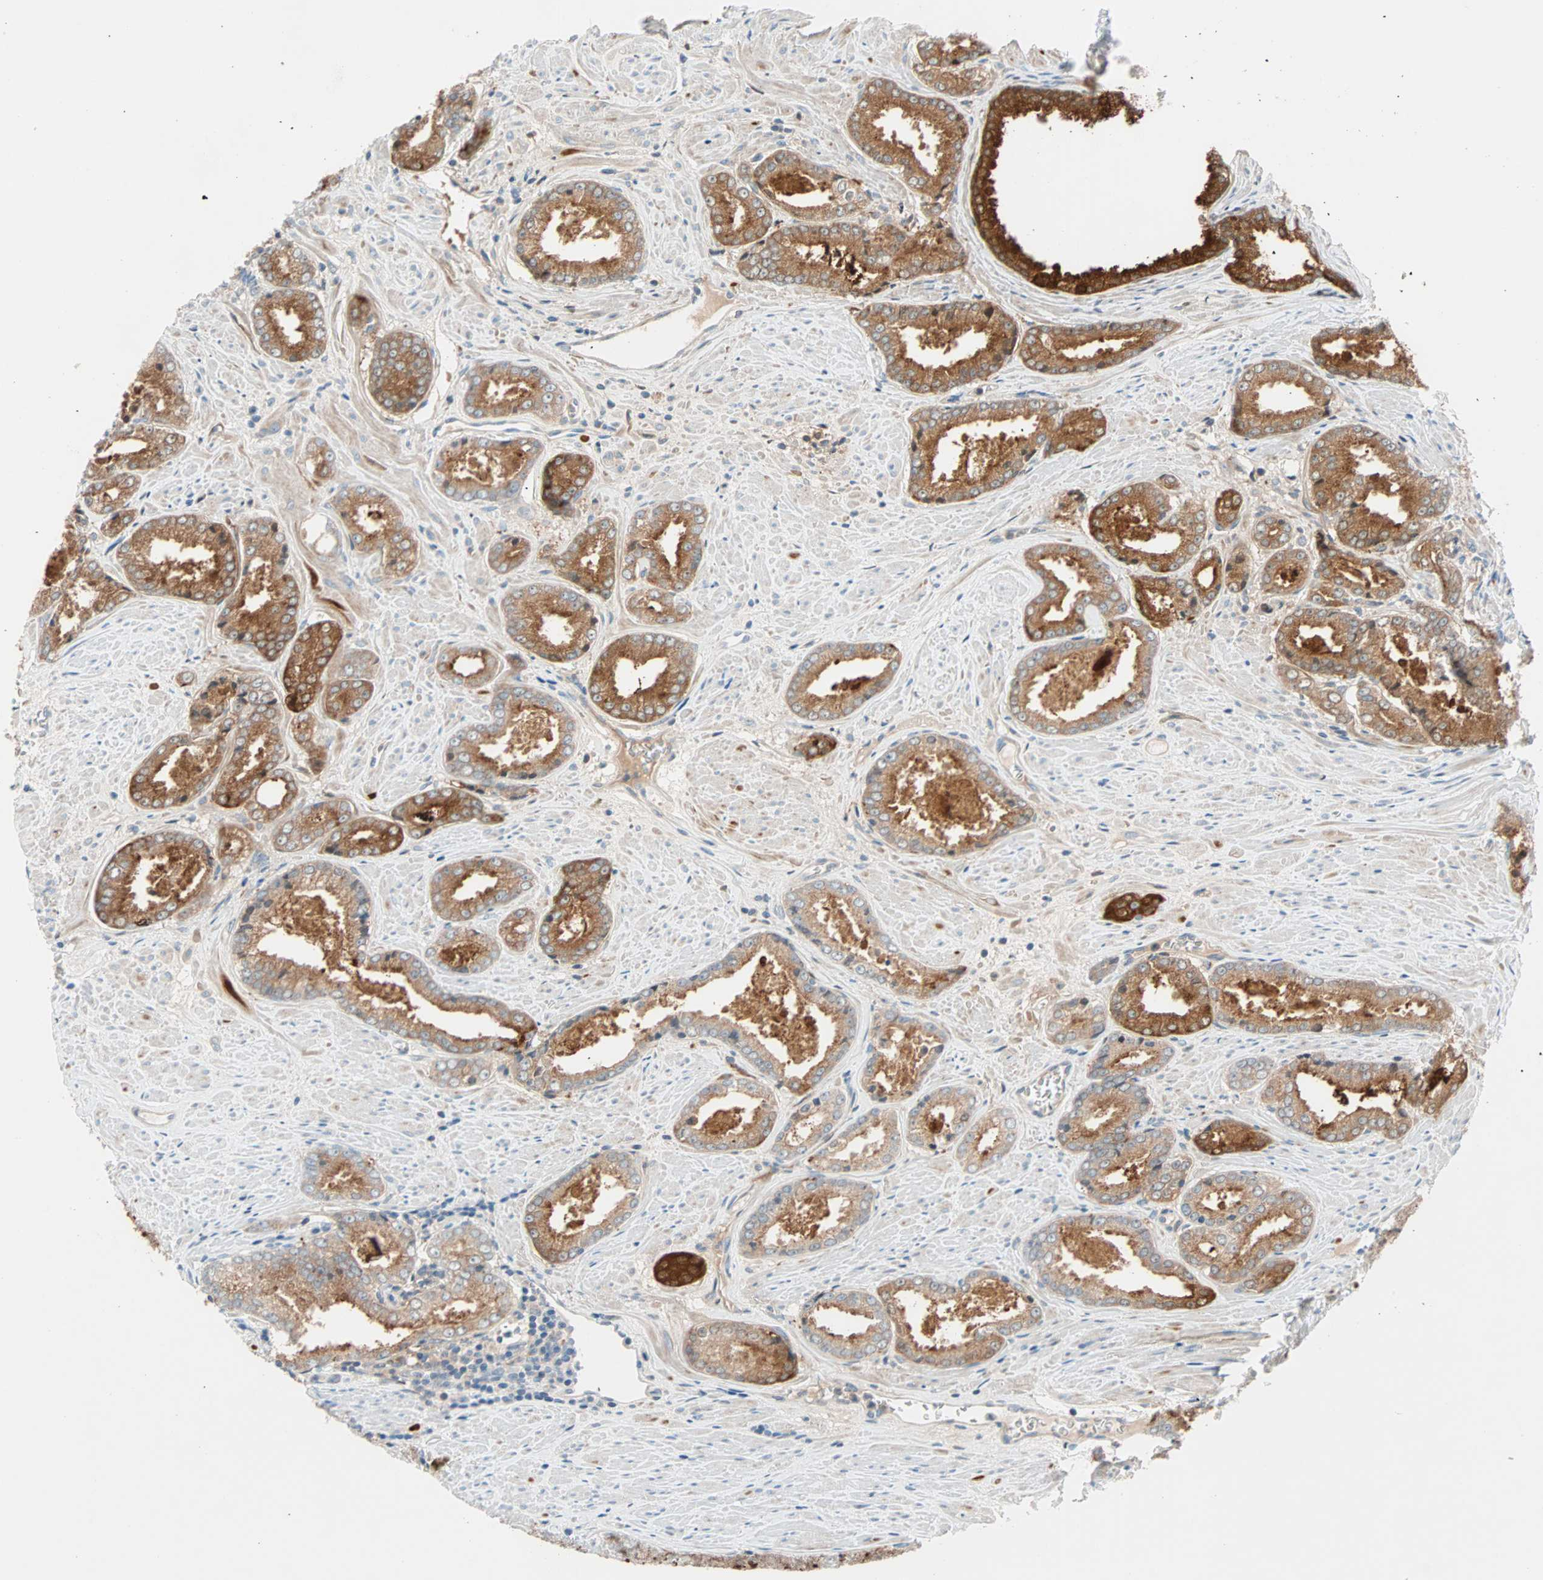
{"staining": {"intensity": "strong", "quantity": ">75%", "location": "cytoplasmic/membranous"}, "tissue": "prostate cancer", "cell_type": "Tumor cells", "image_type": "cancer", "snomed": [{"axis": "morphology", "description": "Adenocarcinoma, Low grade"}, {"axis": "topography", "description": "Prostate"}], "caption": "About >75% of tumor cells in prostate cancer (low-grade adenocarcinoma) display strong cytoplasmic/membranous protein staining as visualized by brown immunohistochemical staining.", "gene": "TMEM163", "patient": {"sex": "male", "age": 64}}